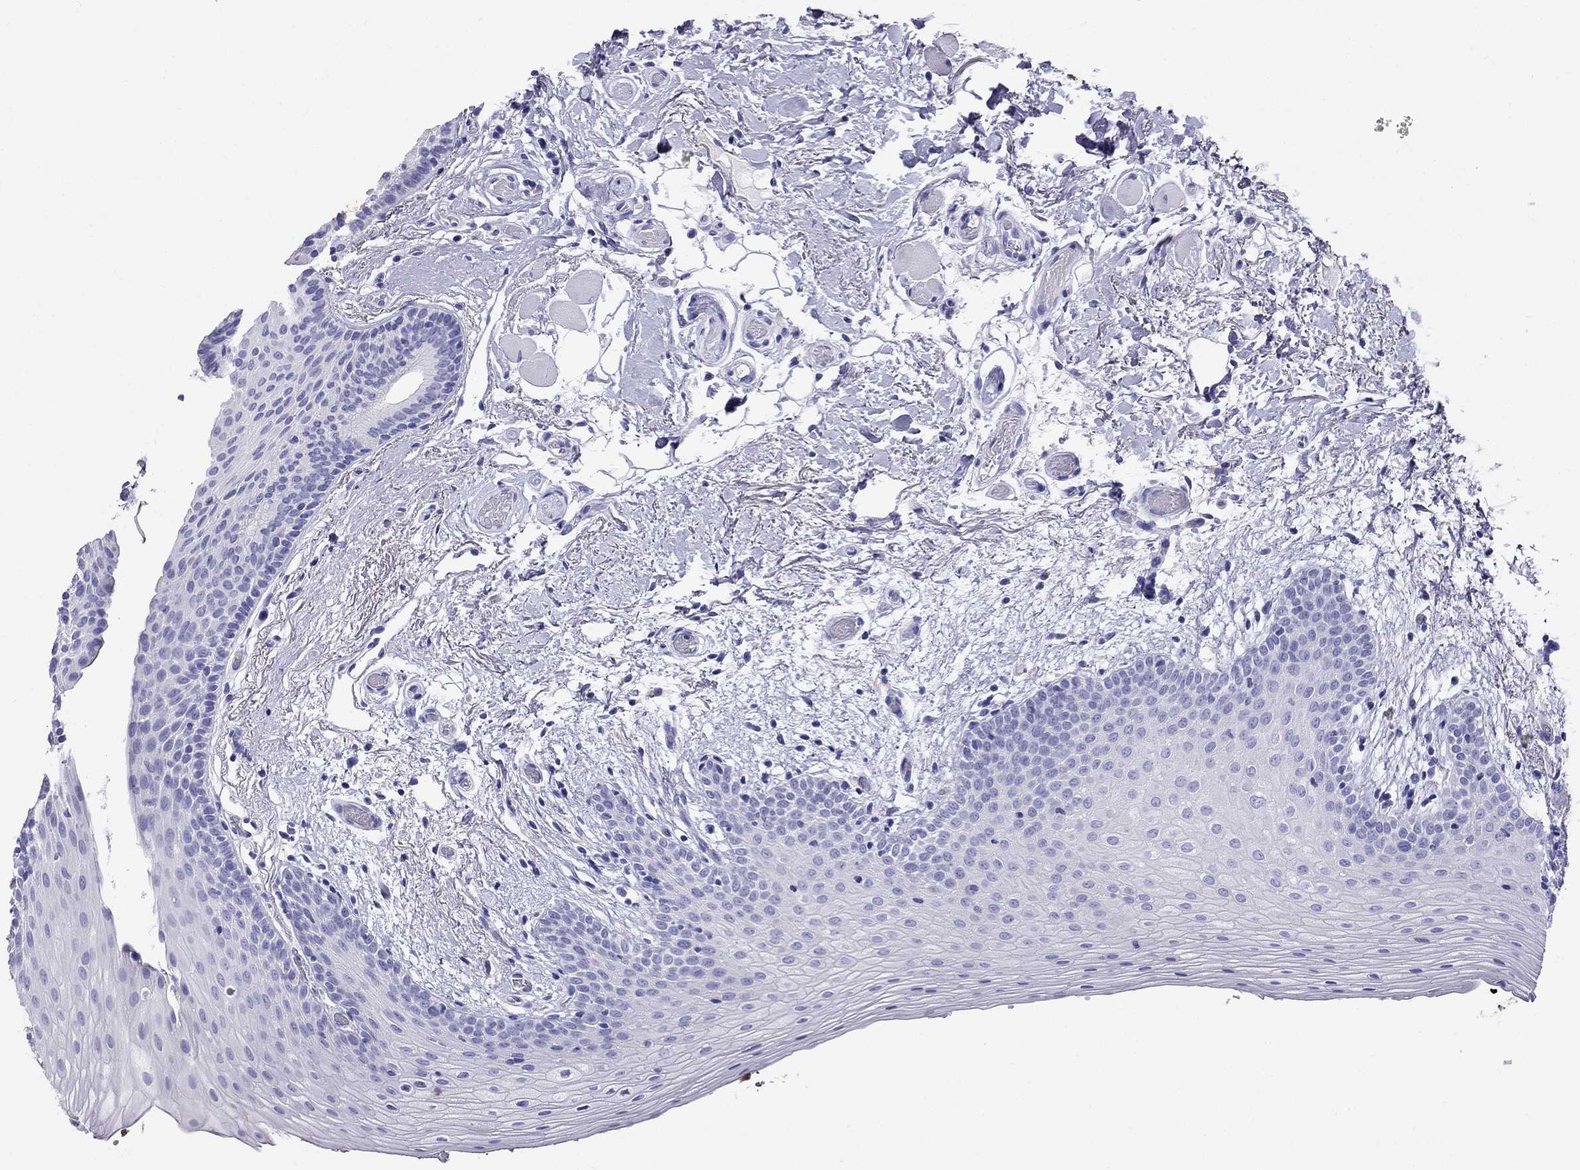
{"staining": {"intensity": "negative", "quantity": "none", "location": "none"}, "tissue": "oral mucosa", "cell_type": "Squamous epithelial cells", "image_type": "normal", "snomed": [{"axis": "morphology", "description": "Normal tissue, NOS"}, {"axis": "topography", "description": "Oral tissue"}, {"axis": "topography", "description": "Tounge, NOS"}], "caption": "This is a image of immunohistochemistry (IHC) staining of normal oral mucosa, which shows no expression in squamous epithelial cells. (DAB immunohistochemistry (IHC) with hematoxylin counter stain).", "gene": "MC5R", "patient": {"sex": "female", "age": 86}}